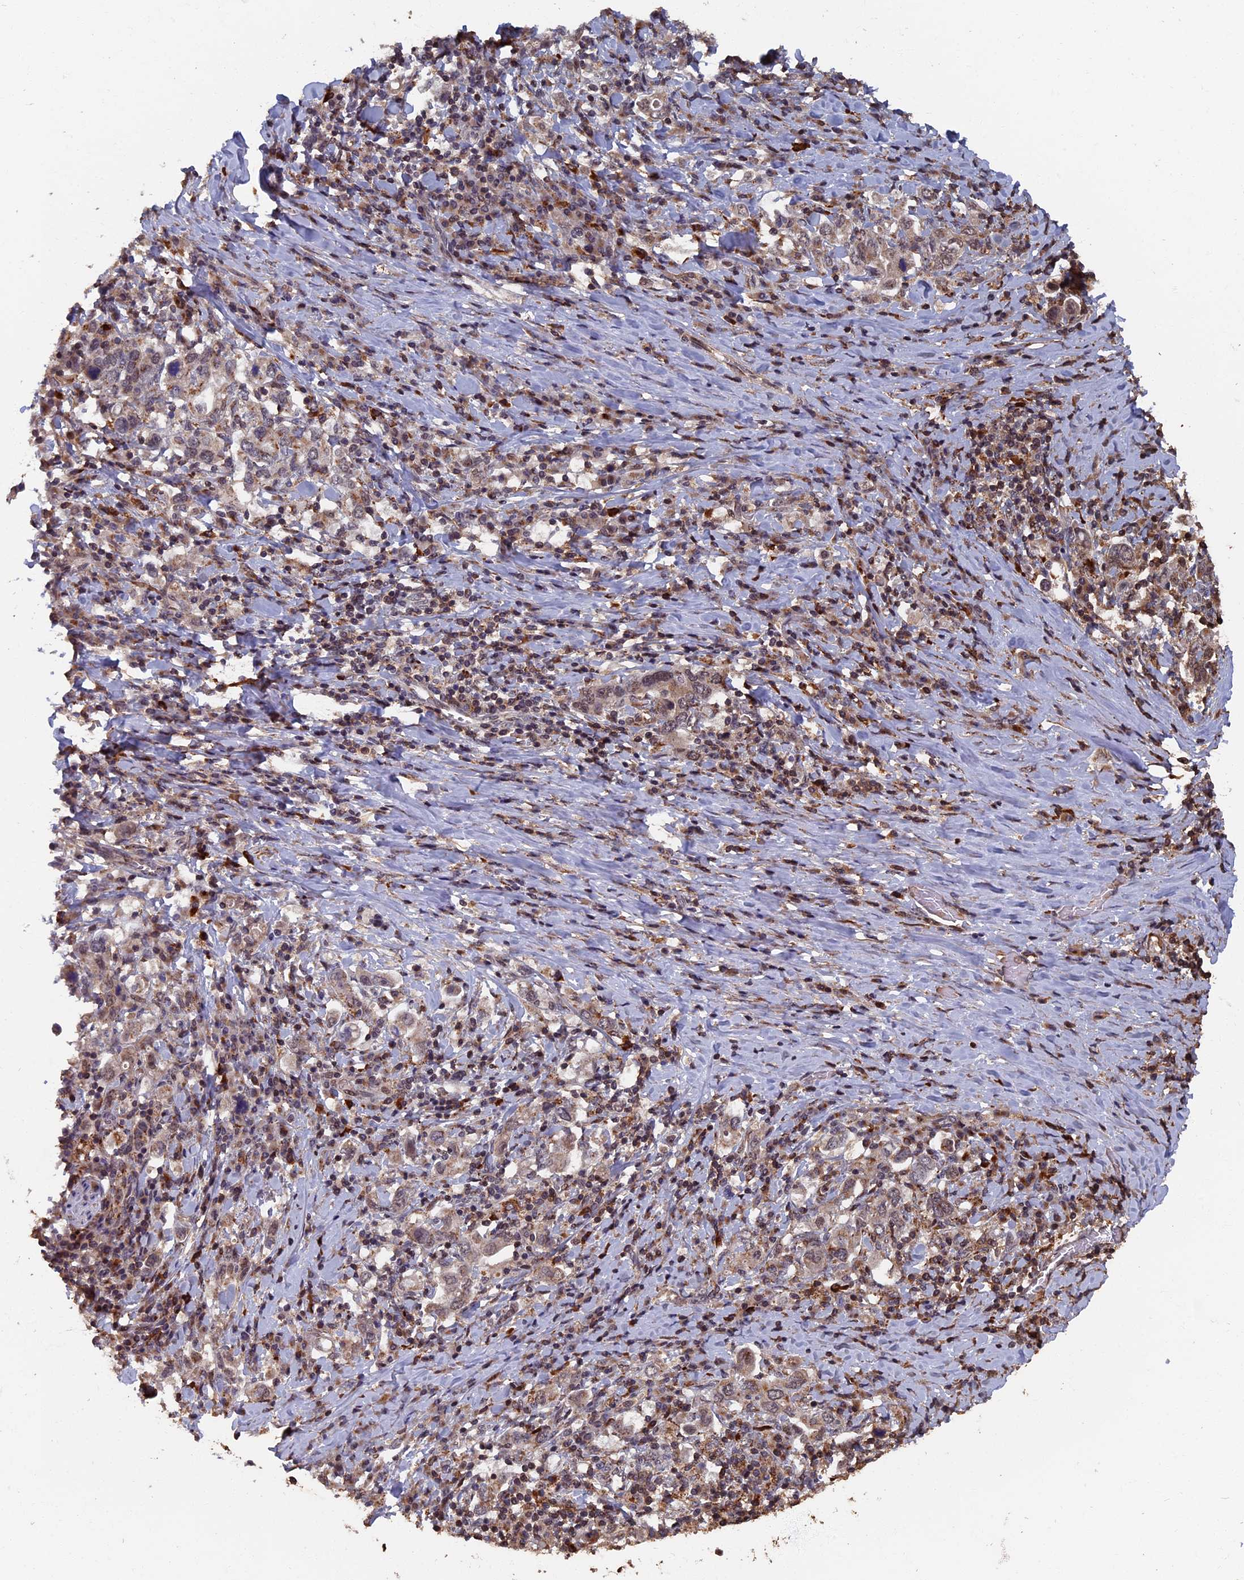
{"staining": {"intensity": "weak", "quantity": "25%-75%", "location": "cytoplasmic/membranous"}, "tissue": "stomach cancer", "cell_type": "Tumor cells", "image_type": "cancer", "snomed": [{"axis": "morphology", "description": "Adenocarcinoma, NOS"}, {"axis": "topography", "description": "Stomach, upper"}, {"axis": "topography", "description": "Stomach"}], "caption": "This photomicrograph exhibits IHC staining of human stomach cancer, with low weak cytoplasmic/membranous staining in about 25%-75% of tumor cells.", "gene": "RASGRF1", "patient": {"sex": "male", "age": 62}}